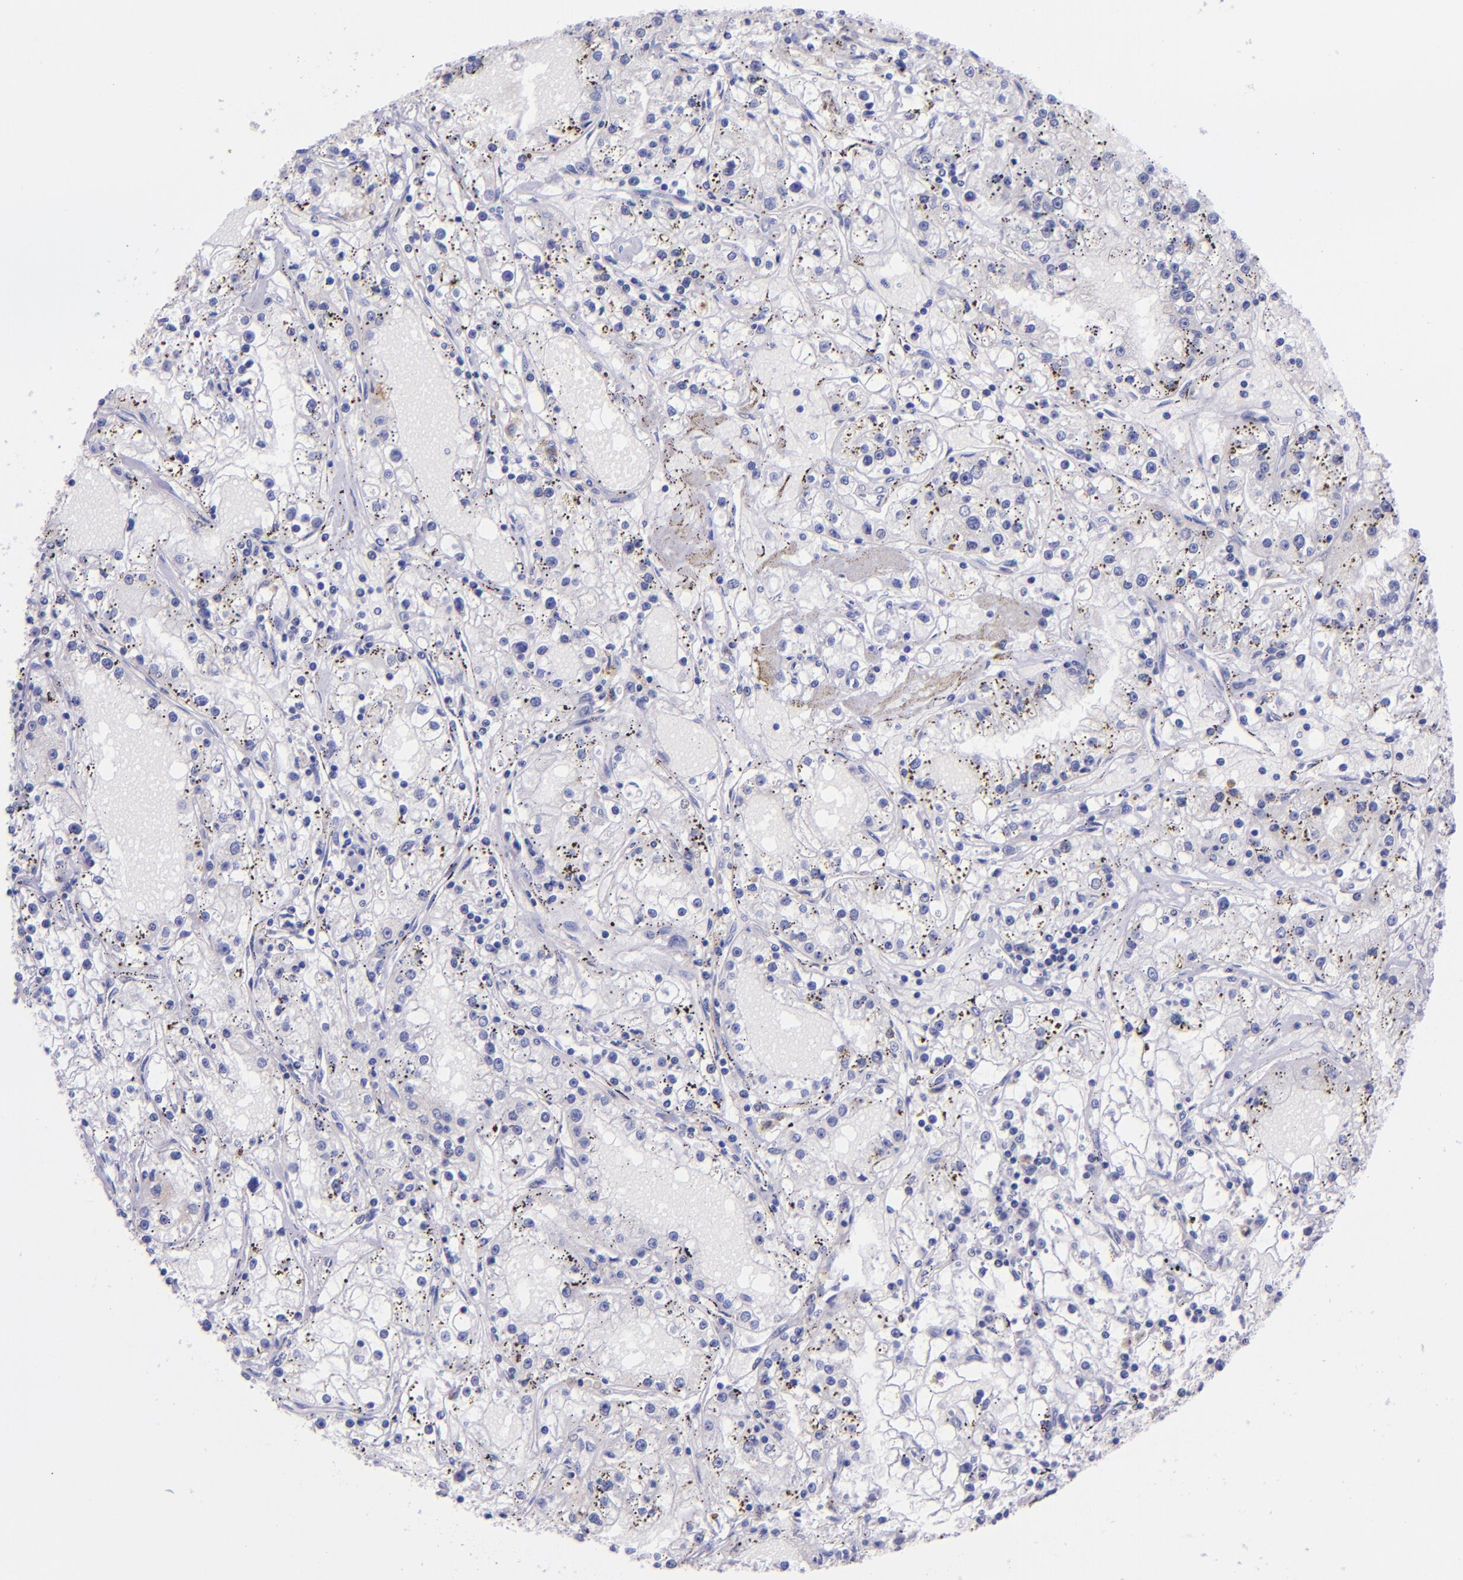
{"staining": {"intensity": "negative", "quantity": "none", "location": "none"}, "tissue": "renal cancer", "cell_type": "Tumor cells", "image_type": "cancer", "snomed": [{"axis": "morphology", "description": "Adenocarcinoma, NOS"}, {"axis": "topography", "description": "Kidney"}], "caption": "Immunohistochemical staining of human adenocarcinoma (renal) displays no significant staining in tumor cells. (Immunohistochemistry, brightfield microscopy, high magnification).", "gene": "KRT4", "patient": {"sex": "male", "age": 56}}